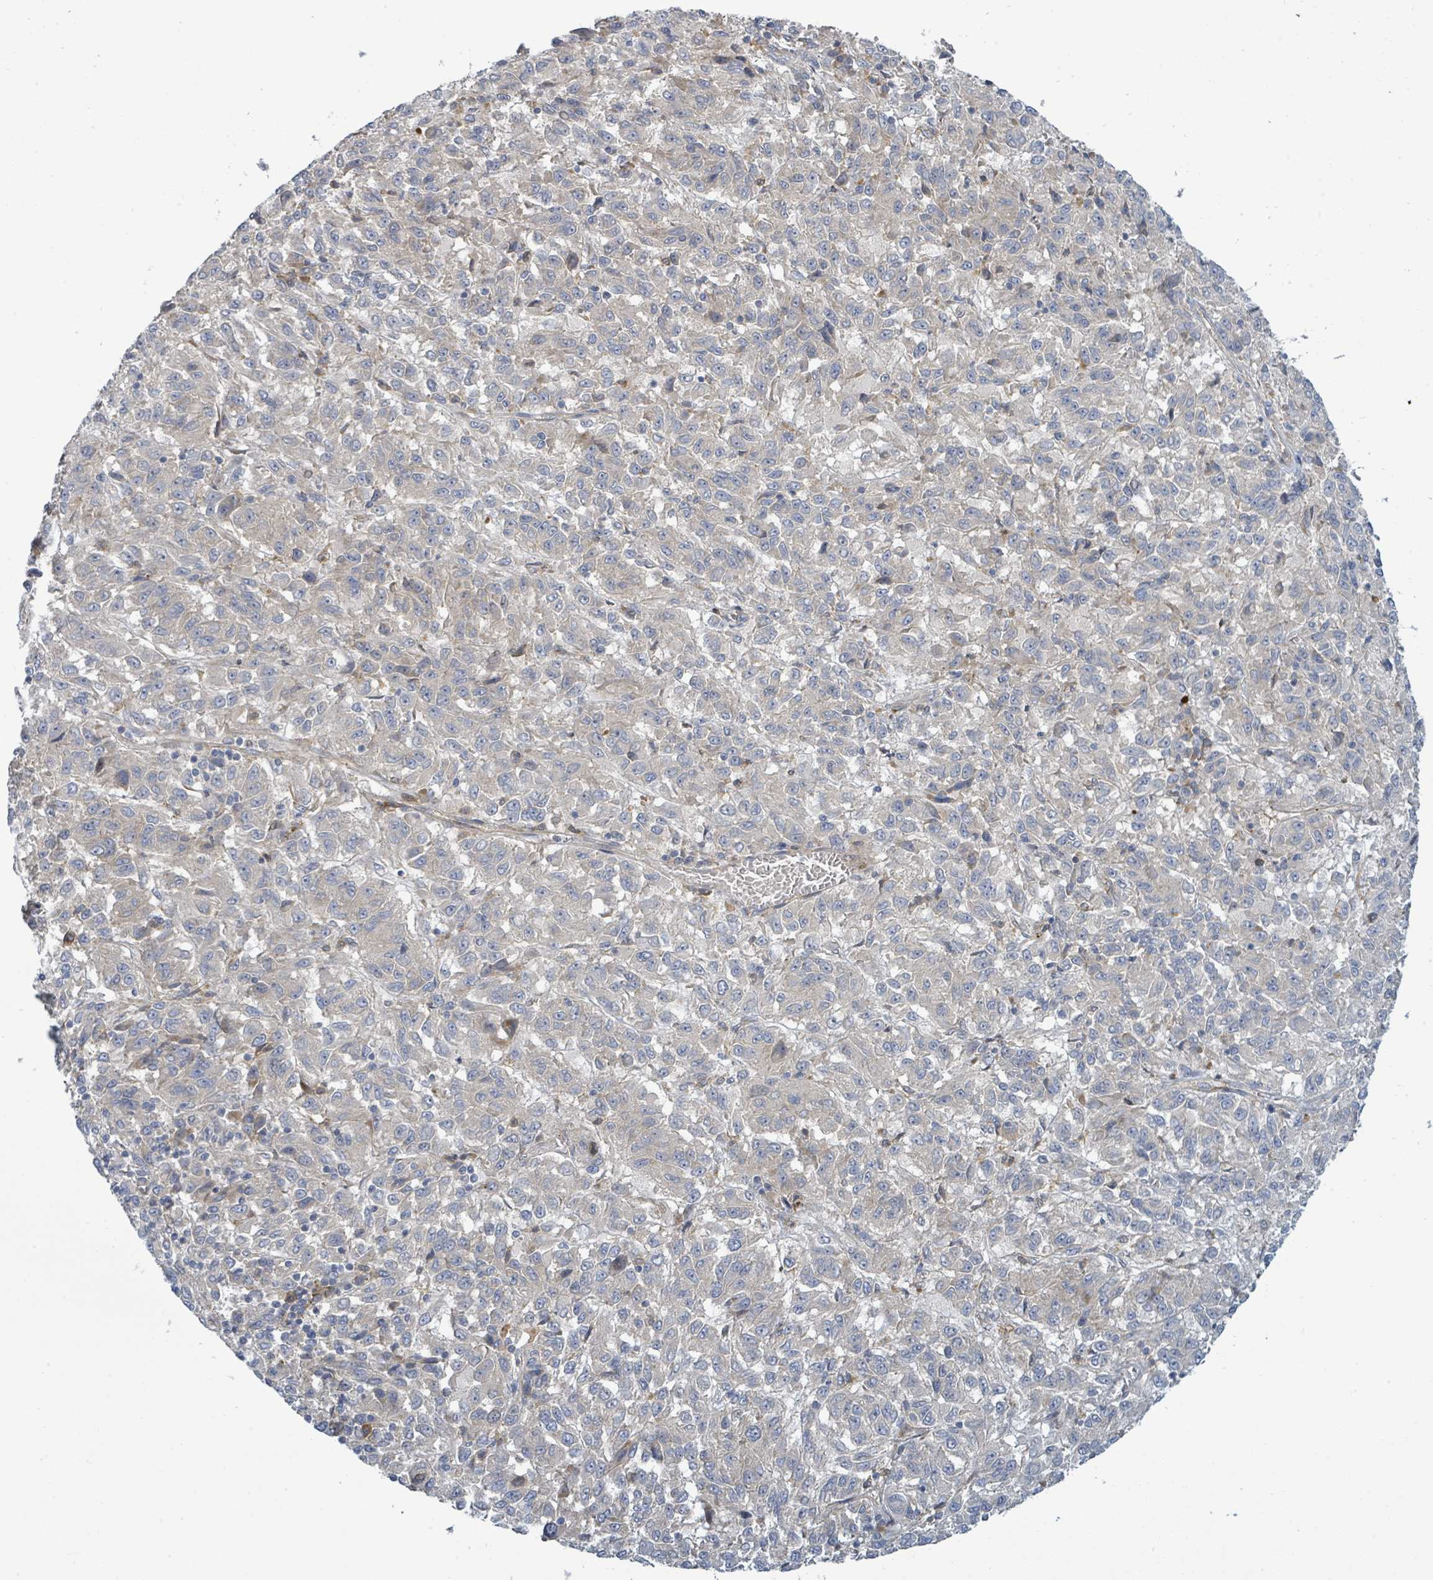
{"staining": {"intensity": "negative", "quantity": "none", "location": "none"}, "tissue": "melanoma", "cell_type": "Tumor cells", "image_type": "cancer", "snomed": [{"axis": "morphology", "description": "Malignant melanoma, Metastatic site"}, {"axis": "topography", "description": "Lung"}], "caption": "High magnification brightfield microscopy of melanoma stained with DAB (3,3'-diaminobenzidine) (brown) and counterstained with hematoxylin (blue): tumor cells show no significant positivity.", "gene": "CFAP210", "patient": {"sex": "male", "age": 64}}